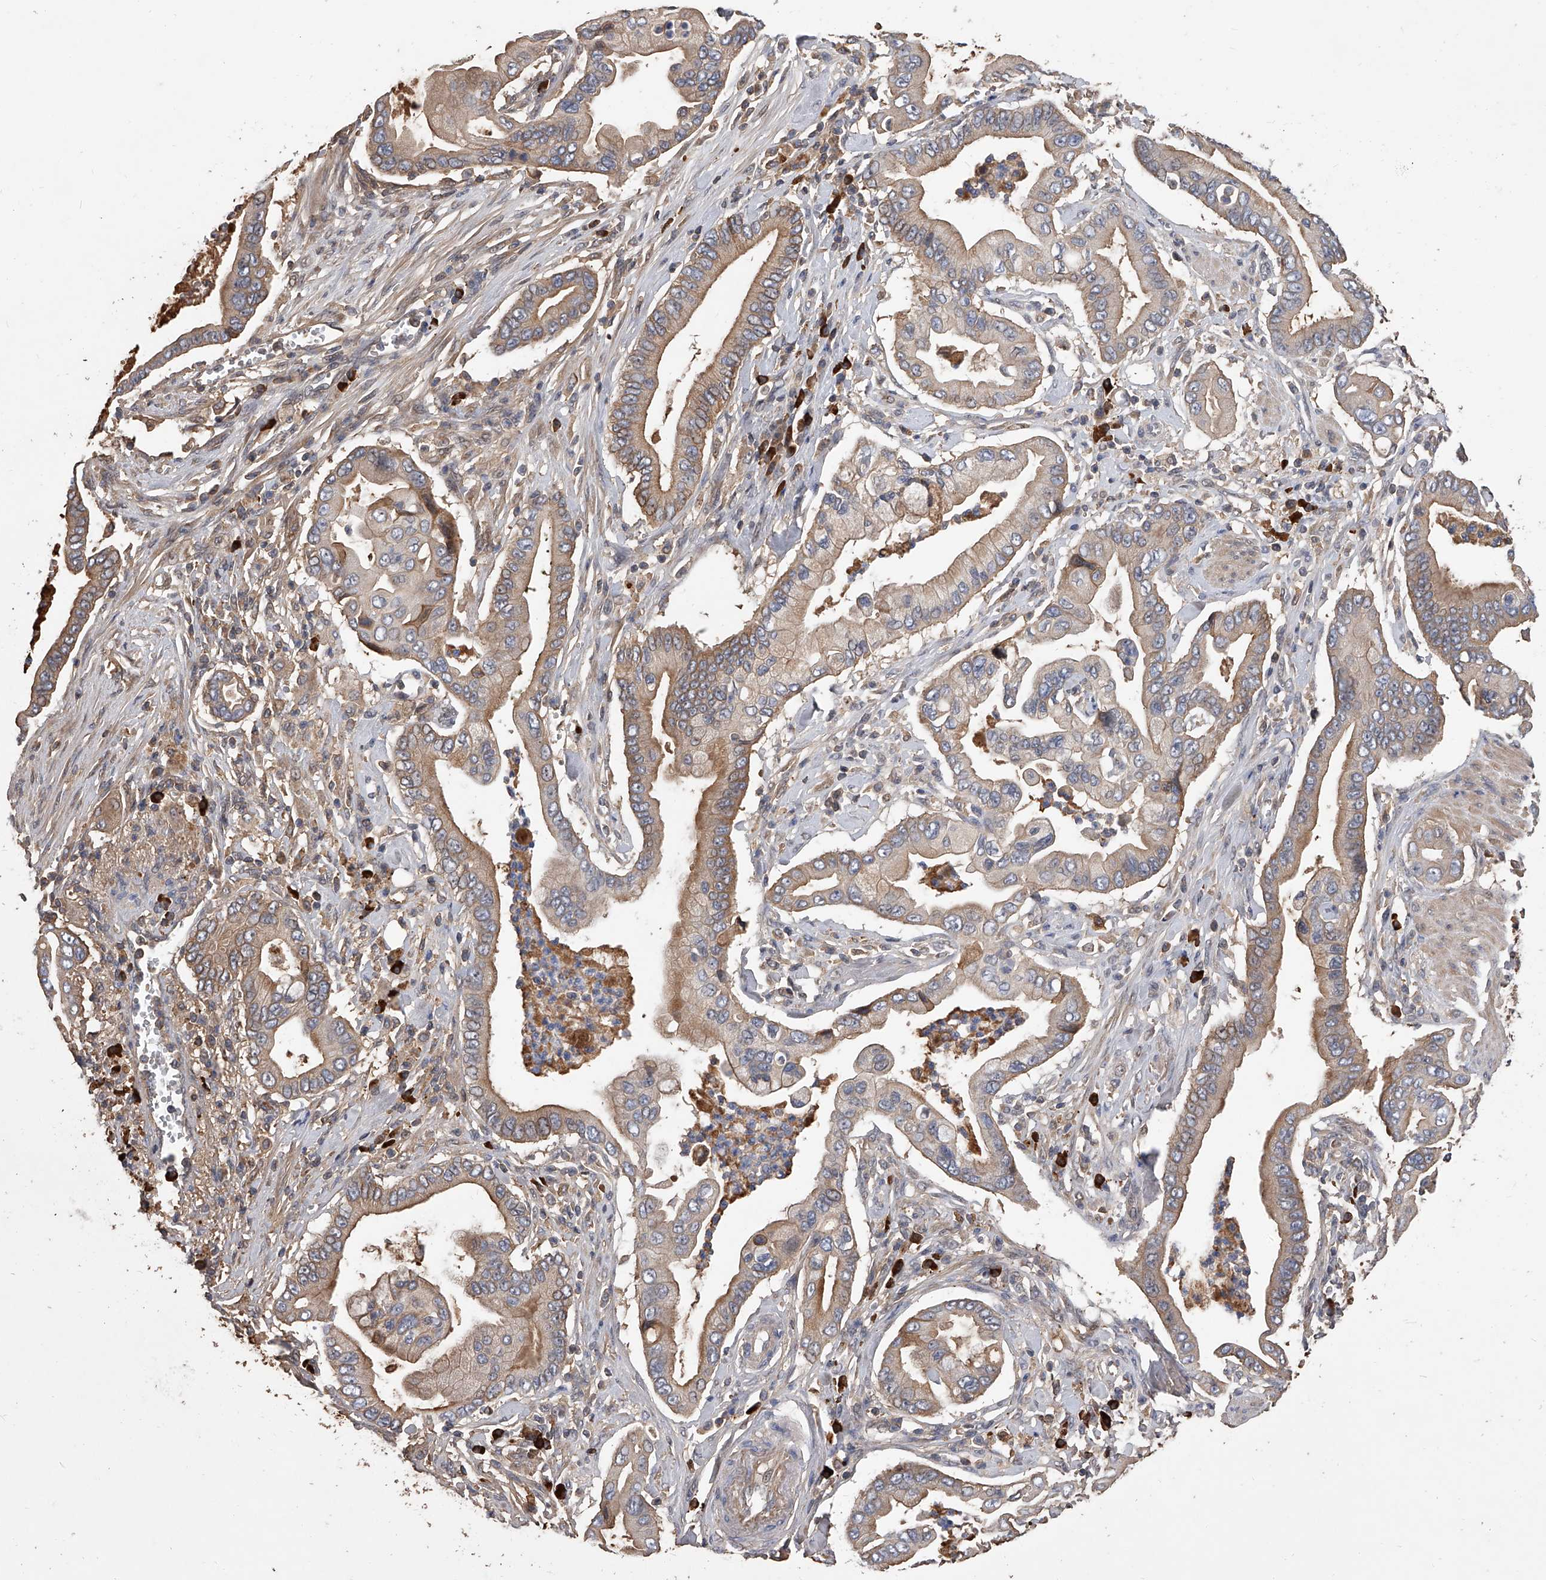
{"staining": {"intensity": "moderate", "quantity": "25%-75%", "location": "cytoplasmic/membranous"}, "tissue": "pancreatic cancer", "cell_type": "Tumor cells", "image_type": "cancer", "snomed": [{"axis": "morphology", "description": "Adenocarcinoma, NOS"}, {"axis": "topography", "description": "Pancreas"}], "caption": "Immunohistochemical staining of pancreatic adenocarcinoma displays moderate cytoplasmic/membranous protein positivity in about 25%-75% of tumor cells.", "gene": "ZNF25", "patient": {"sex": "male", "age": 78}}